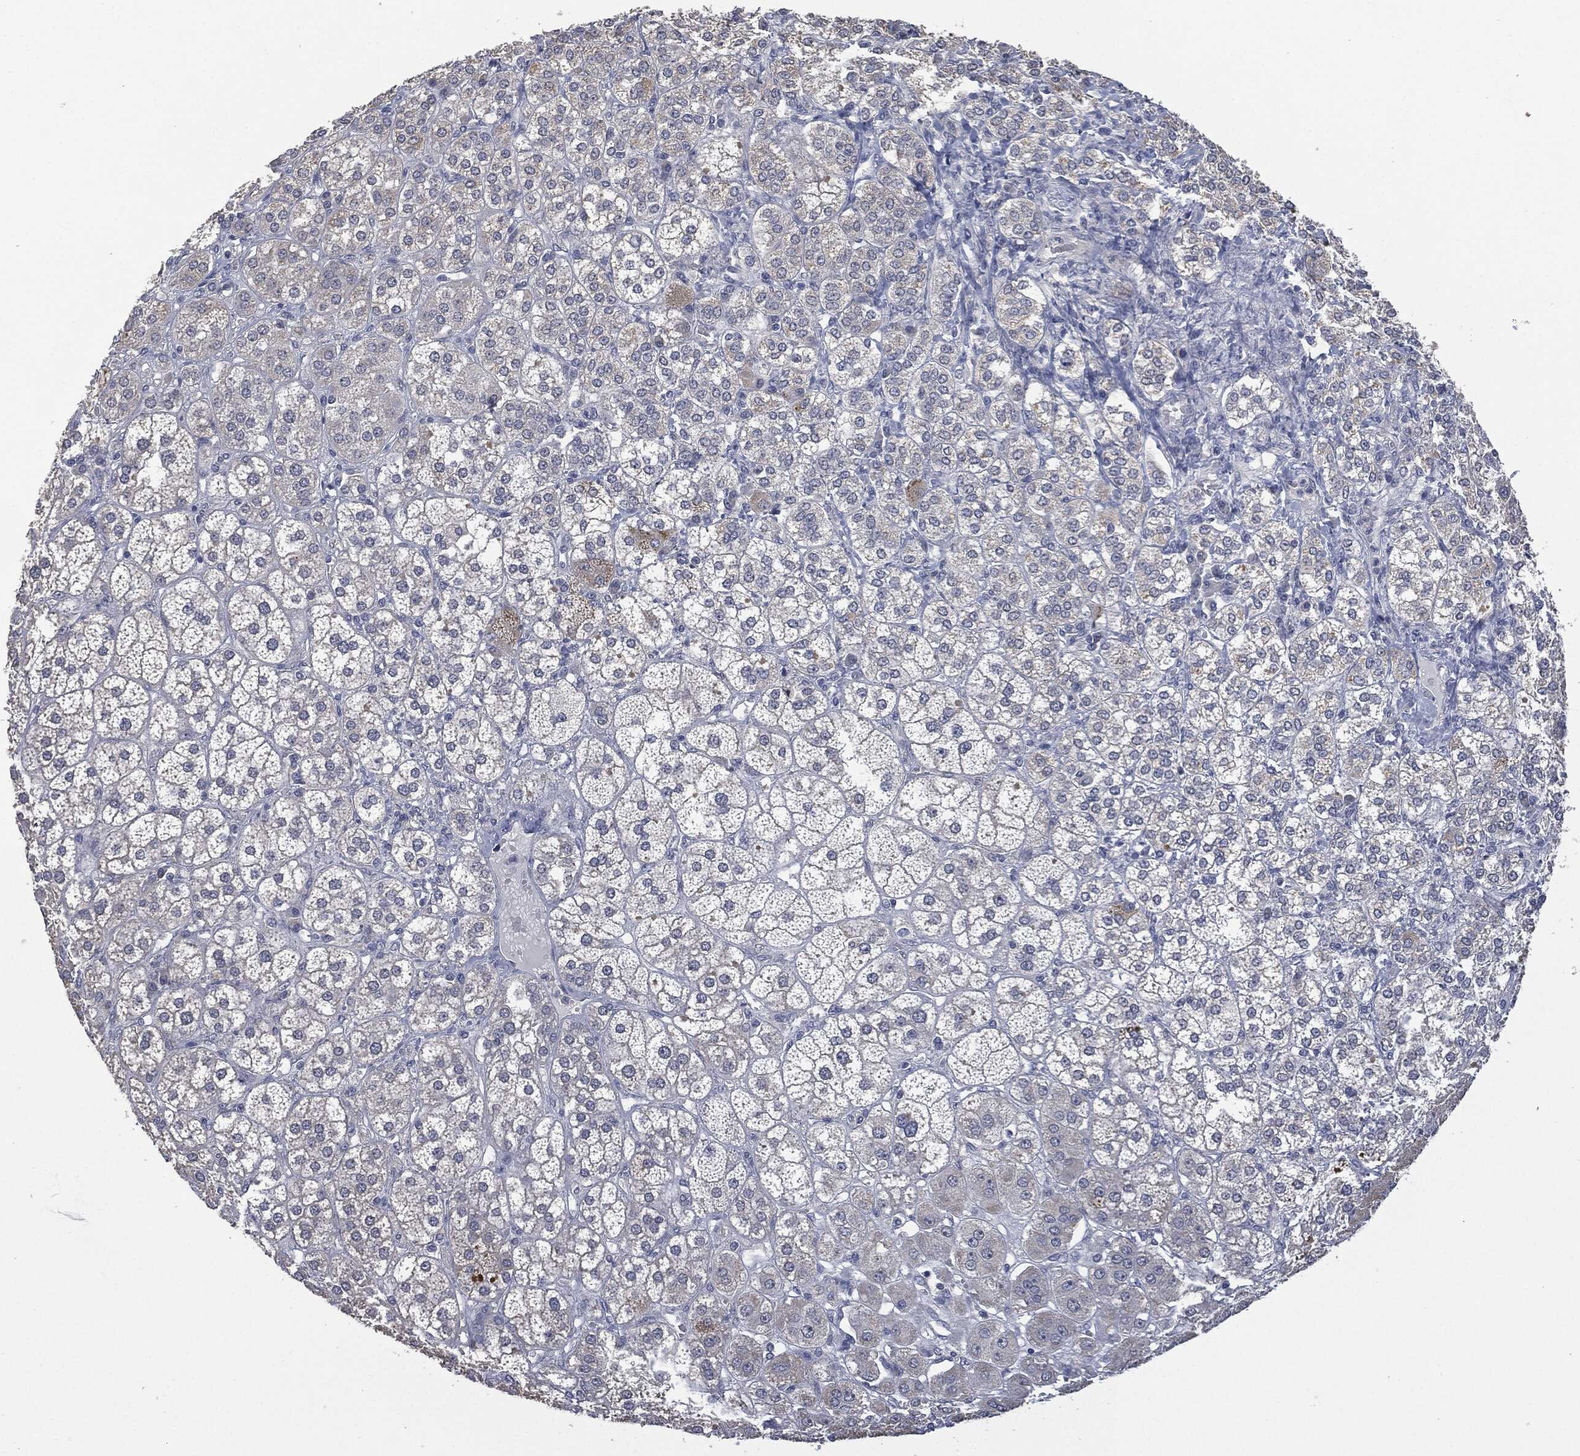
{"staining": {"intensity": "moderate", "quantity": "<25%", "location": "cytoplasmic/membranous"}, "tissue": "adrenal gland", "cell_type": "Glandular cells", "image_type": "normal", "snomed": [{"axis": "morphology", "description": "Normal tissue, NOS"}, {"axis": "topography", "description": "Adrenal gland"}], "caption": "Adrenal gland stained with DAB immunohistochemistry exhibits low levels of moderate cytoplasmic/membranous expression in approximately <25% of glandular cells.", "gene": "IL1RN", "patient": {"sex": "male", "age": 70}}